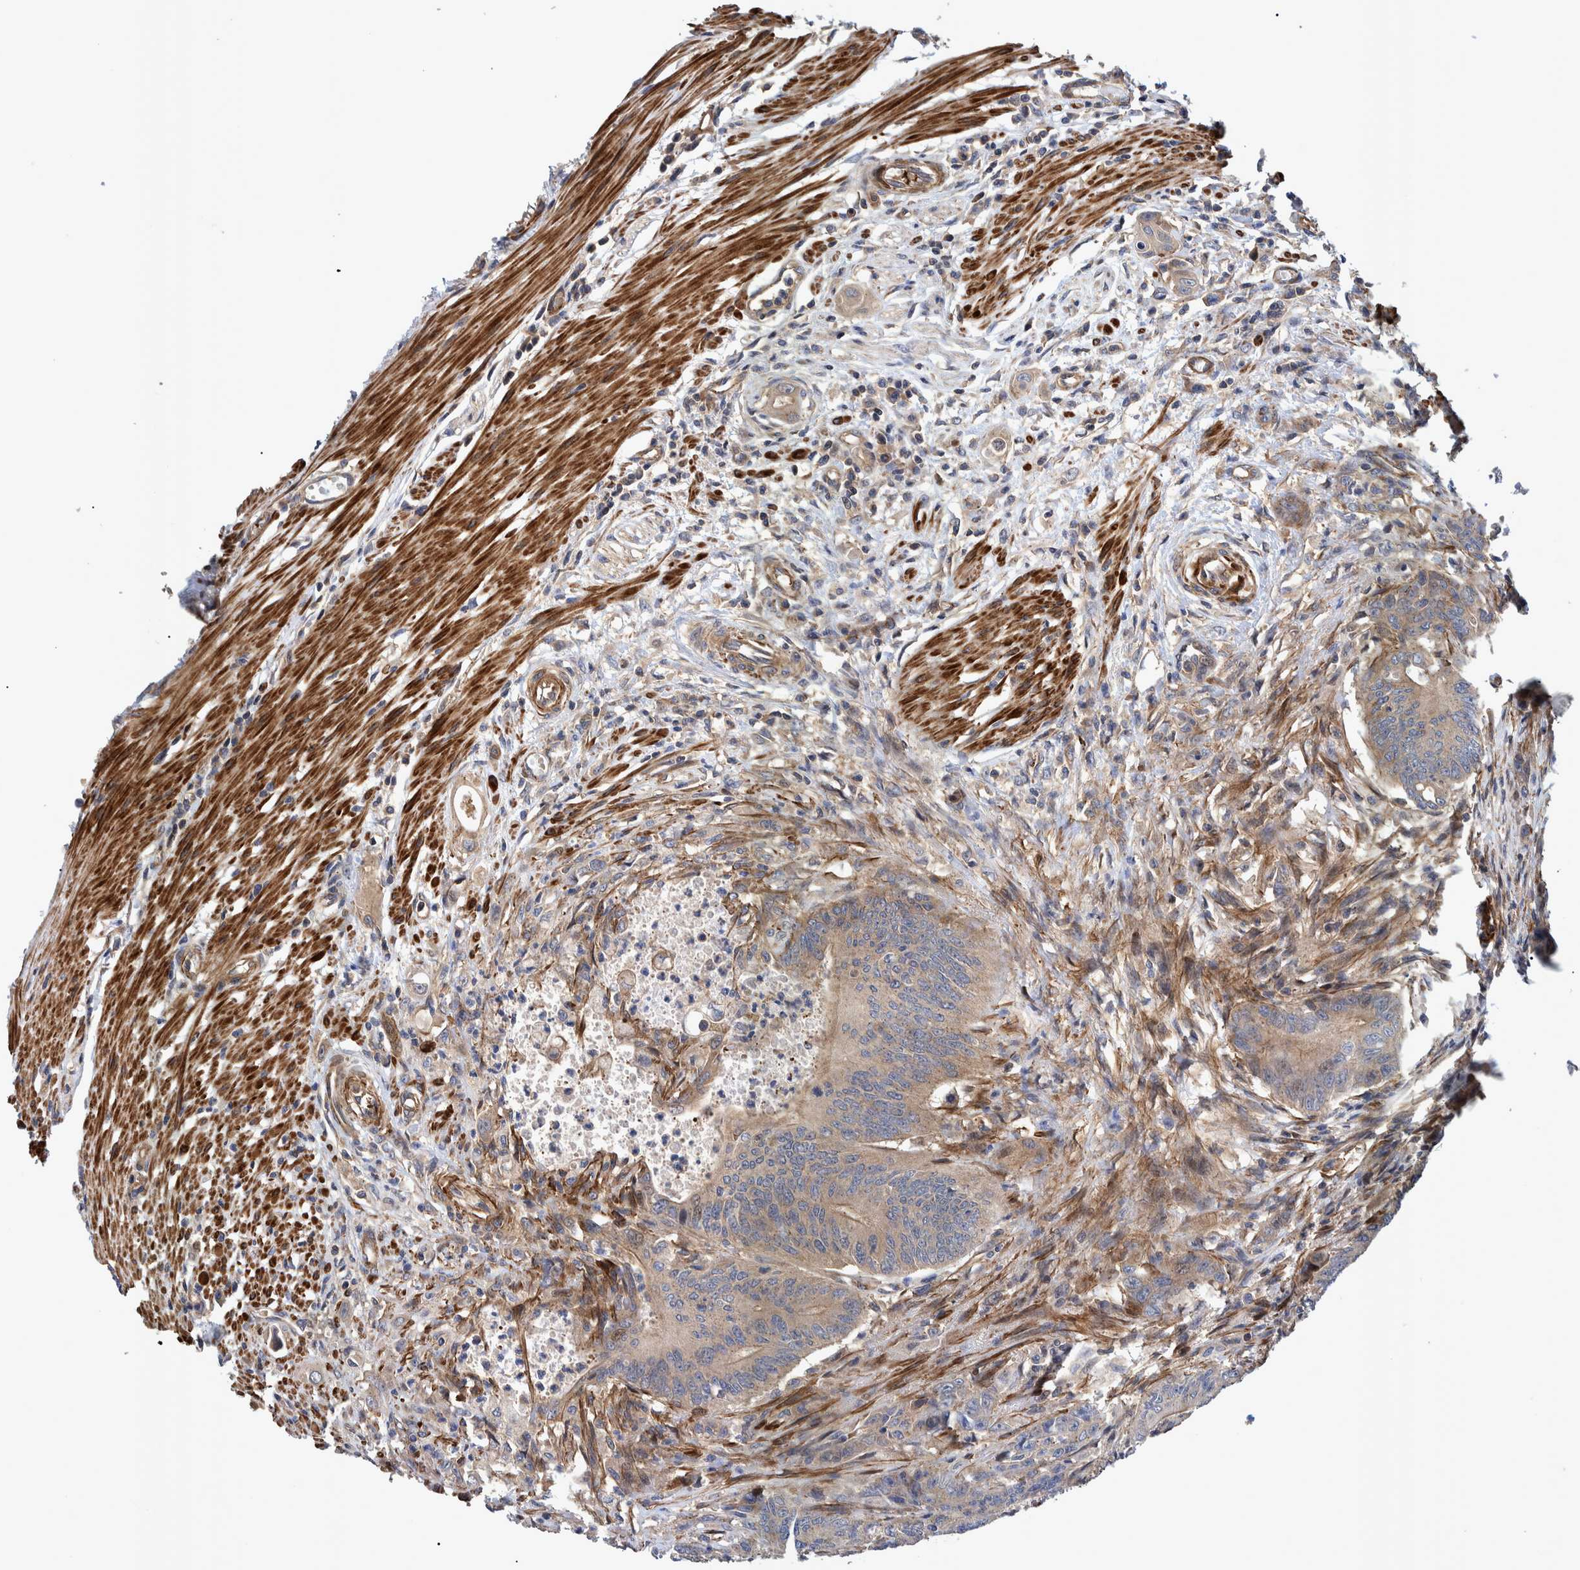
{"staining": {"intensity": "weak", "quantity": ">75%", "location": "cytoplasmic/membranous"}, "tissue": "colorectal cancer", "cell_type": "Tumor cells", "image_type": "cancer", "snomed": [{"axis": "morphology", "description": "Adenoma, NOS"}, {"axis": "morphology", "description": "Adenocarcinoma, NOS"}, {"axis": "topography", "description": "Colon"}], "caption": "There is low levels of weak cytoplasmic/membranous staining in tumor cells of colorectal cancer (adenoma), as demonstrated by immunohistochemical staining (brown color).", "gene": "GRPEL2", "patient": {"sex": "male", "age": 79}}